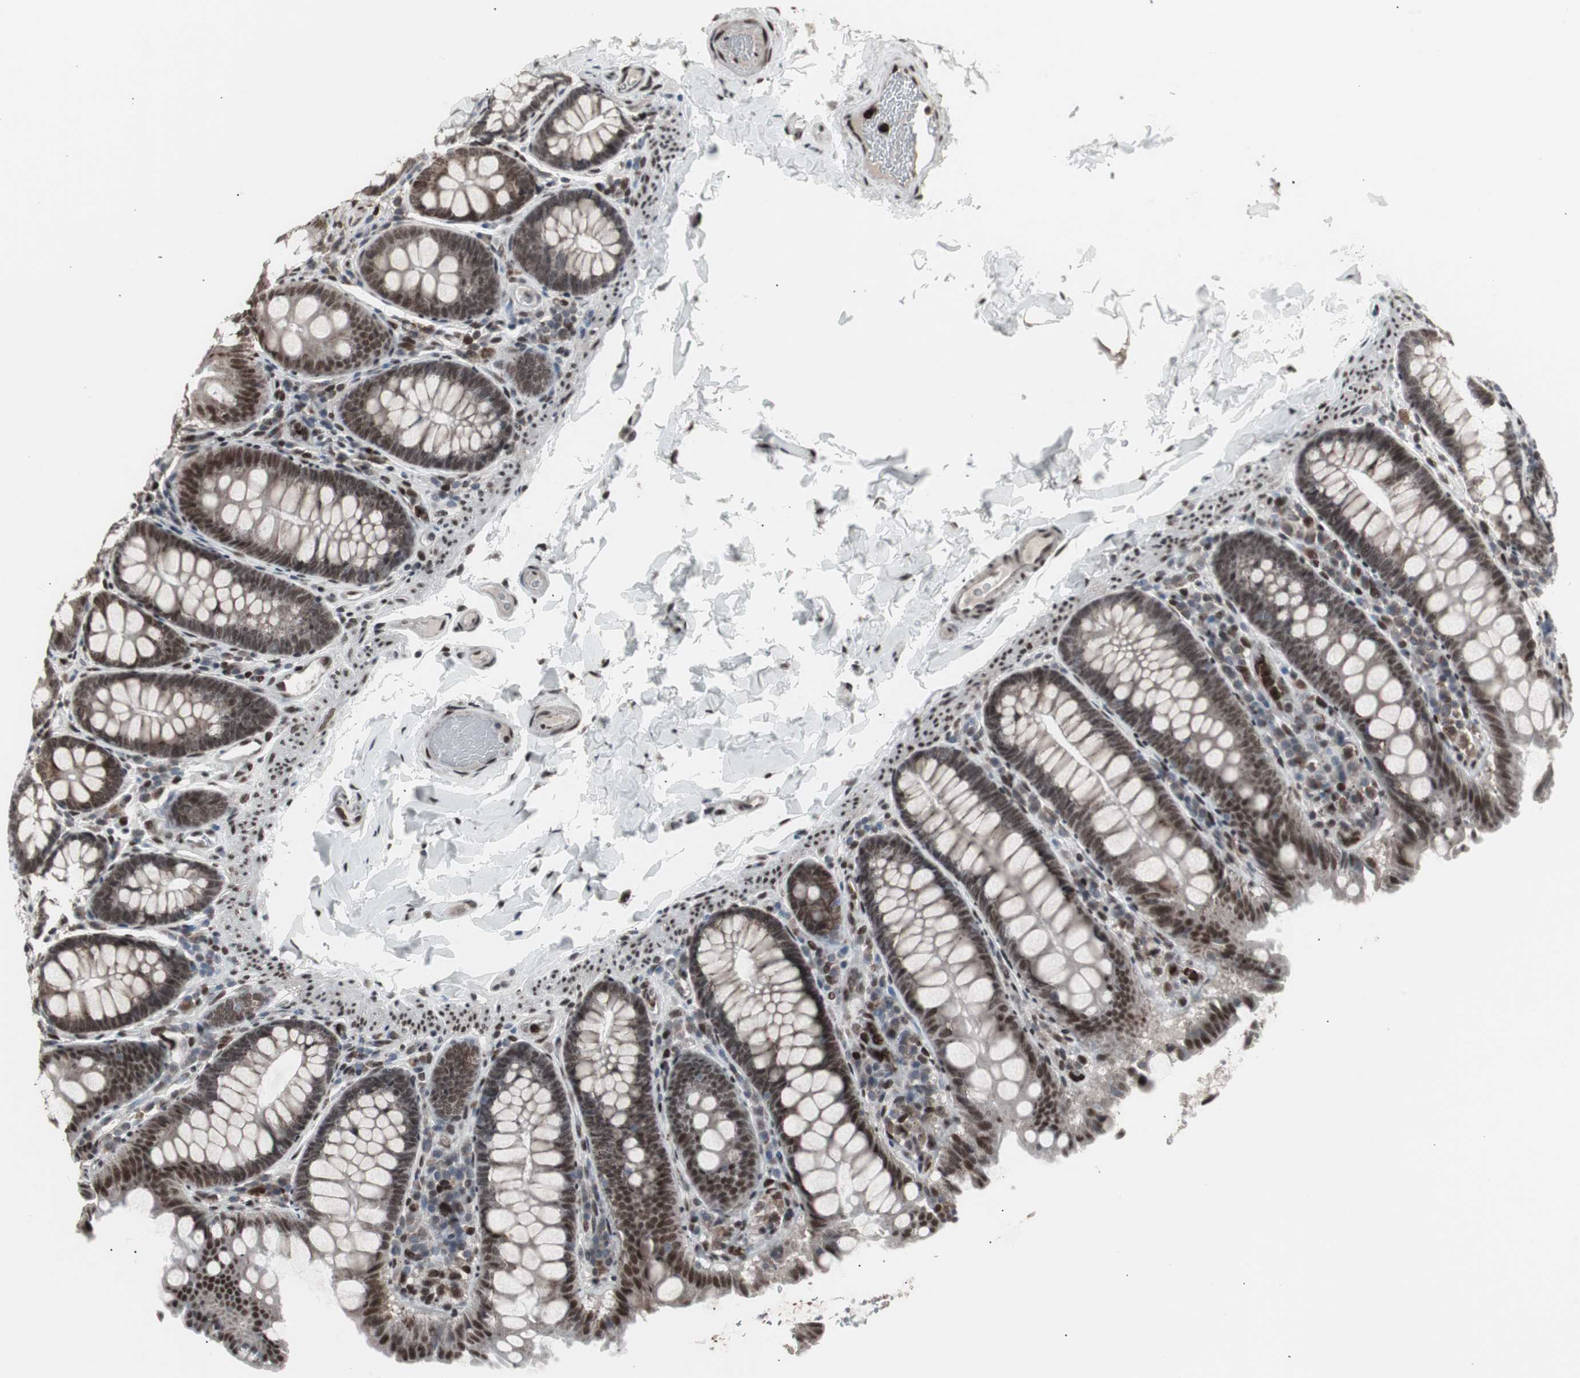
{"staining": {"intensity": "moderate", "quantity": "25%-75%", "location": "nuclear"}, "tissue": "colon", "cell_type": "Endothelial cells", "image_type": "normal", "snomed": [{"axis": "morphology", "description": "Normal tissue, NOS"}, {"axis": "topography", "description": "Colon"}], "caption": "Immunohistochemical staining of normal colon demonstrates medium levels of moderate nuclear expression in about 25%-75% of endothelial cells. The staining was performed using DAB, with brown indicating positive protein expression. Nuclei are stained blue with hematoxylin.", "gene": "RXRA", "patient": {"sex": "female", "age": 61}}